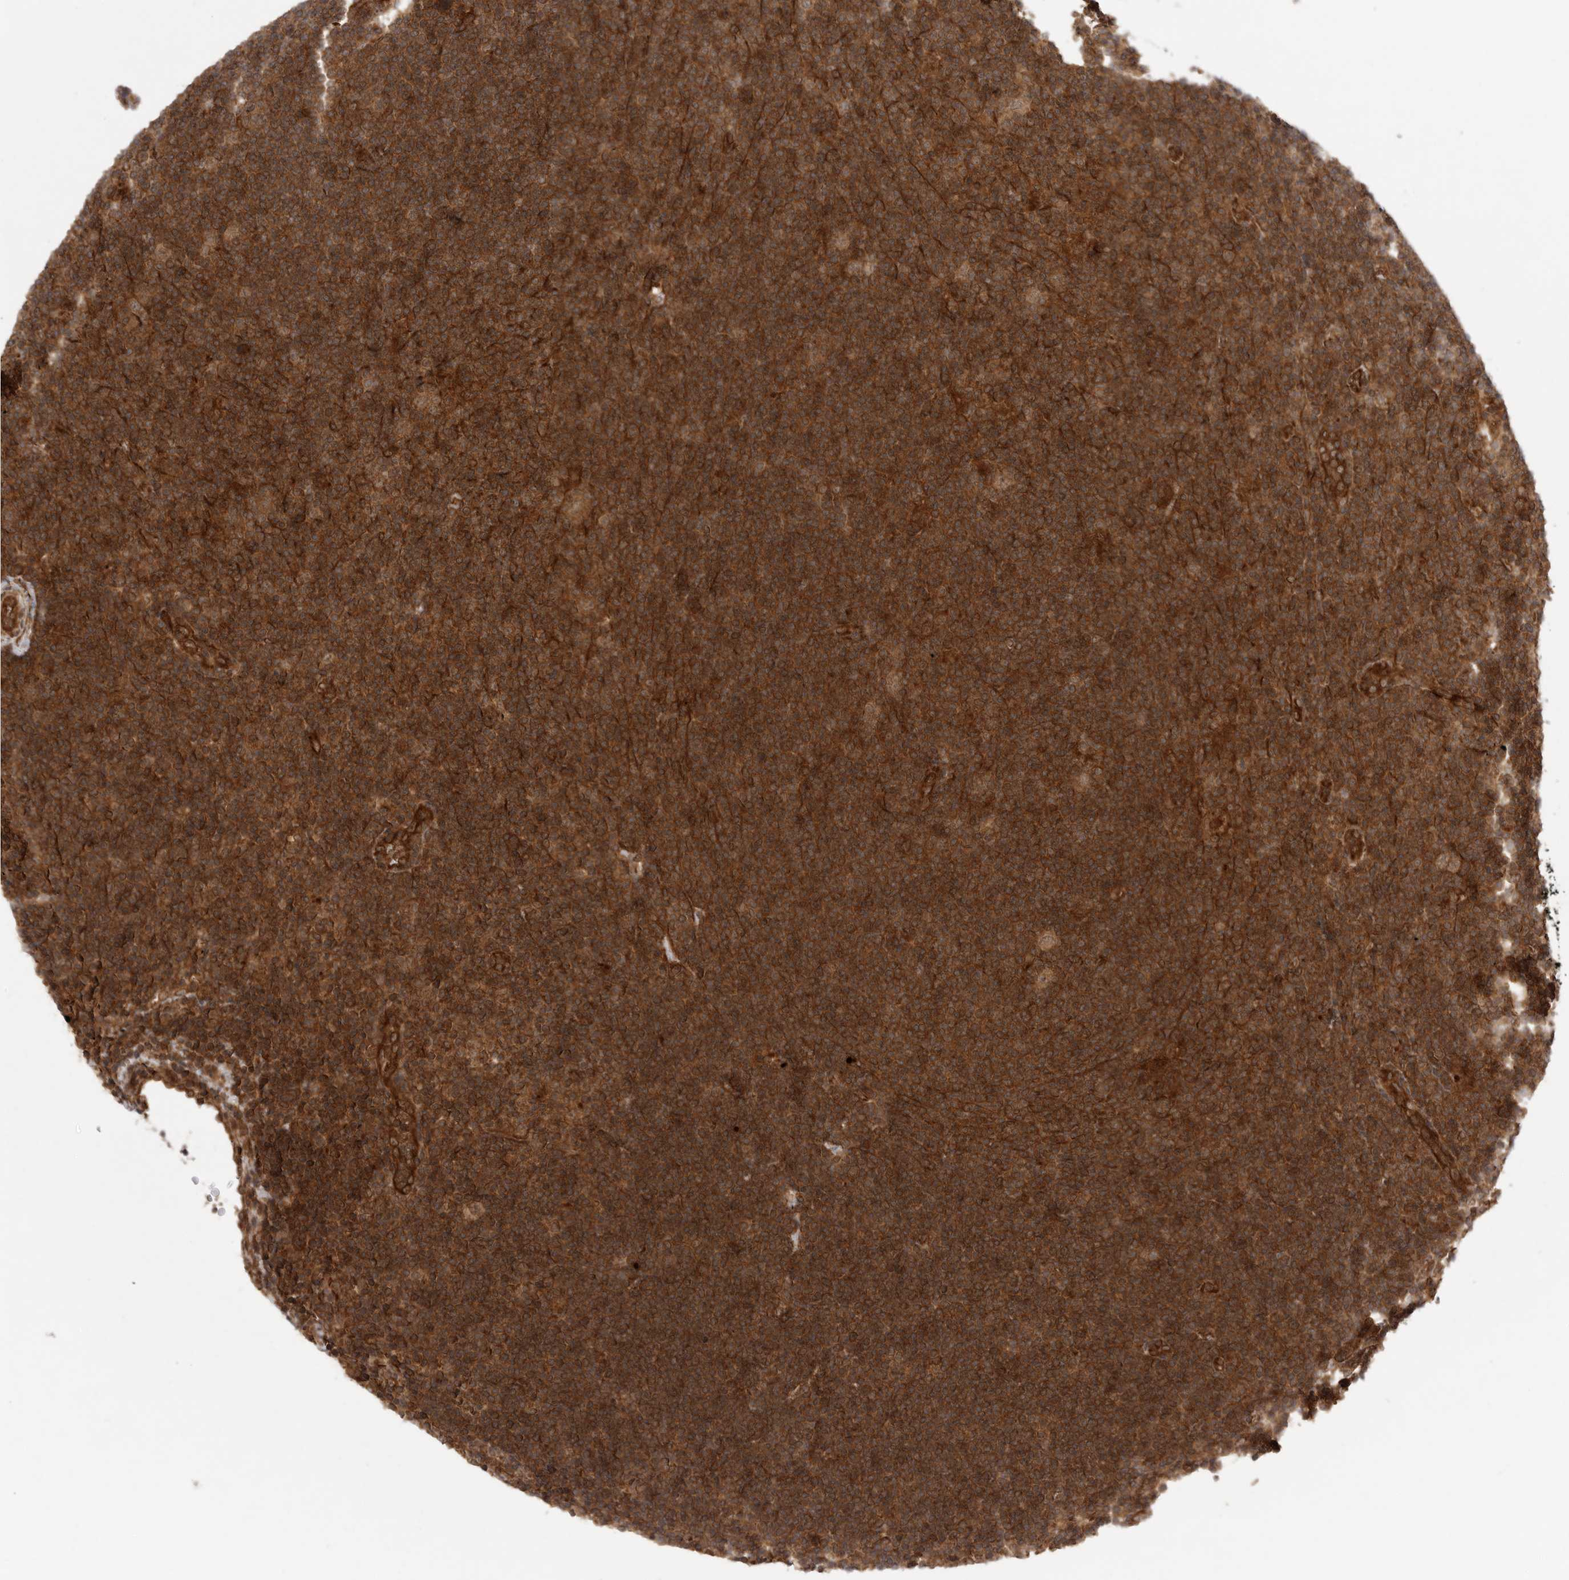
{"staining": {"intensity": "moderate", "quantity": ">75%", "location": "cytoplasmic/membranous"}, "tissue": "lymphoma", "cell_type": "Tumor cells", "image_type": "cancer", "snomed": [{"axis": "morphology", "description": "Hodgkin's disease, NOS"}, {"axis": "topography", "description": "Lymph node"}], "caption": "Hodgkin's disease was stained to show a protein in brown. There is medium levels of moderate cytoplasmic/membranous expression in approximately >75% of tumor cells.", "gene": "PRDX4", "patient": {"sex": "female", "age": 57}}